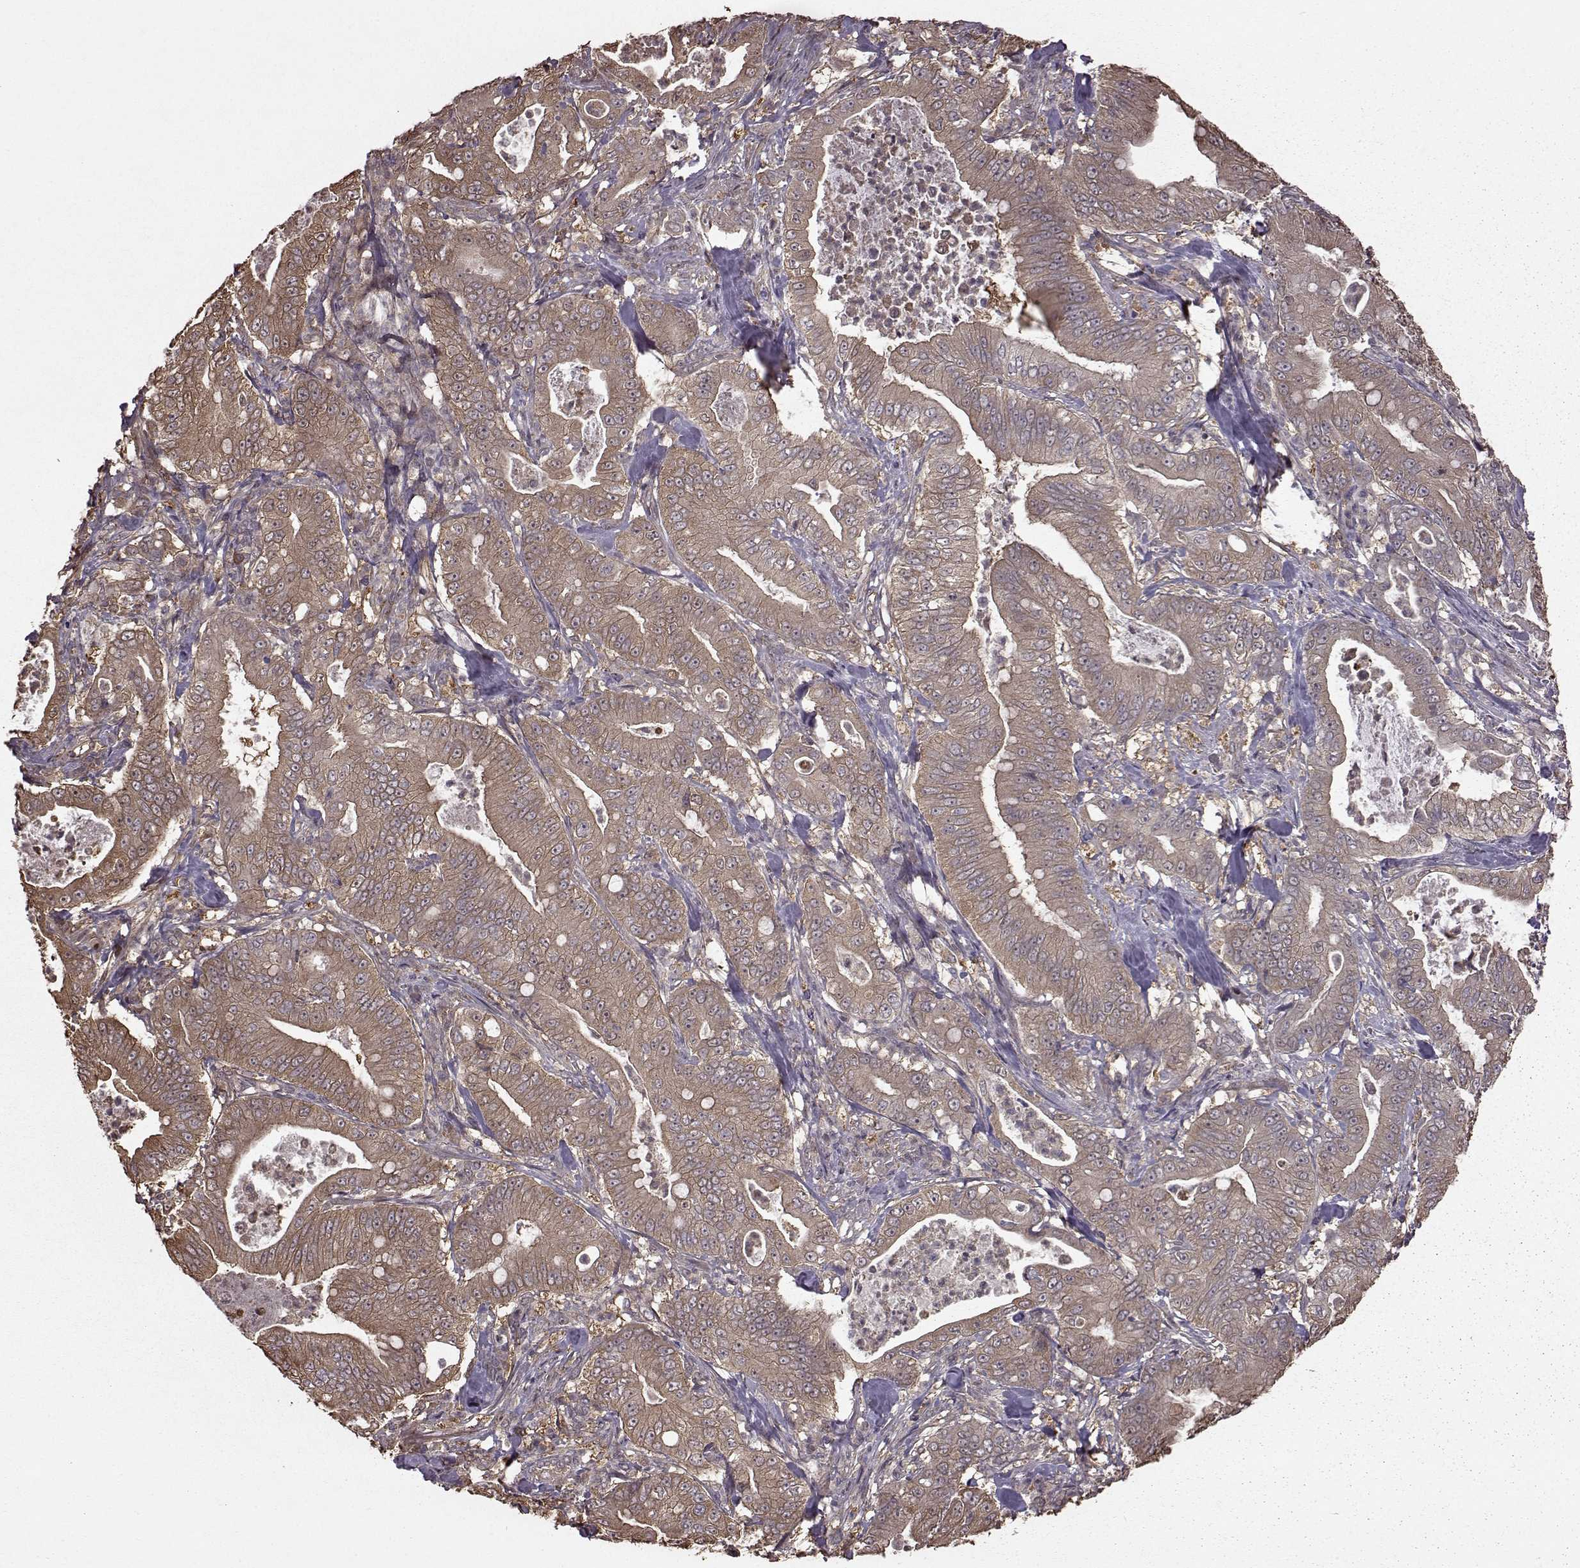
{"staining": {"intensity": "moderate", "quantity": "25%-75%", "location": "cytoplasmic/membranous"}, "tissue": "pancreatic cancer", "cell_type": "Tumor cells", "image_type": "cancer", "snomed": [{"axis": "morphology", "description": "Adenocarcinoma, NOS"}, {"axis": "topography", "description": "Pancreas"}], "caption": "Brown immunohistochemical staining in human pancreatic cancer (adenocarcinoma) demonstrates moderate cytoplasmic/membranous staining in approximately 25%-75% of tumor cells.", "gene": "NME1-NME2", "patient": {"sex": "male", "age": 71}}